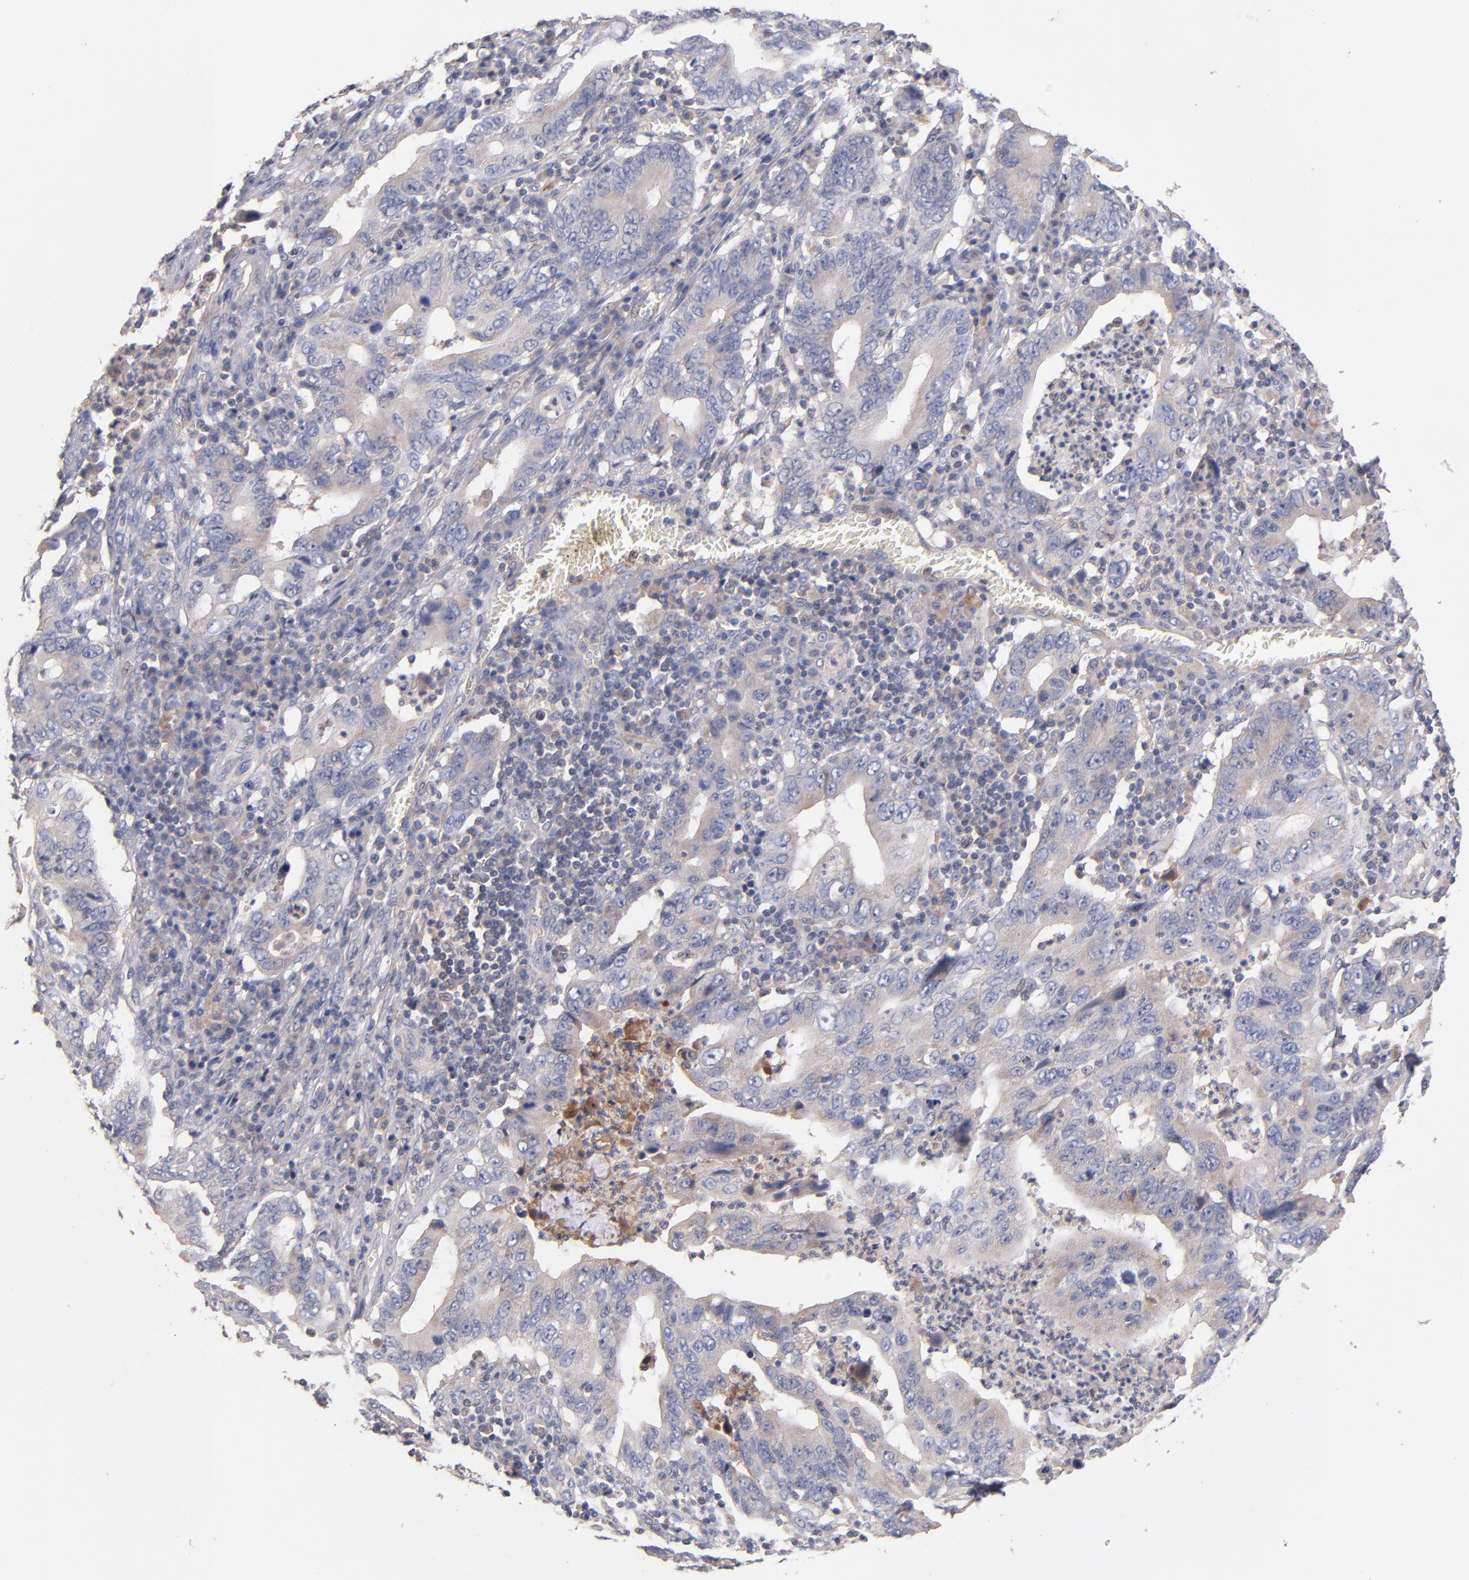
{"staining": {"intensity": "weak", "quantity": ">75%", "location": "cytoplasmic/membranous"}, "tissue": "stomach cancer", "cell_type": "Tumor cells", "image_type": "cancer", "snomed": [{"axis": "morphology", "description": "Adenocarcinoma, NOS"}, {"axis": "topography", "description": "Stomach, upper"}], "caption": "Protein expression by immunohistochemistry (IHC) demonstrates weak cytoplasmic/membranous positivity in approximately >75% of tumor cells in stomach cancer. (Stains: DAB (3,3'-diaminobenzidine) in brown, nuclei in blue, Microscopy: brightfield microscopy at high magnification).", "gene": "DACT1", "patient": {"sex": "male", "age": 63}}